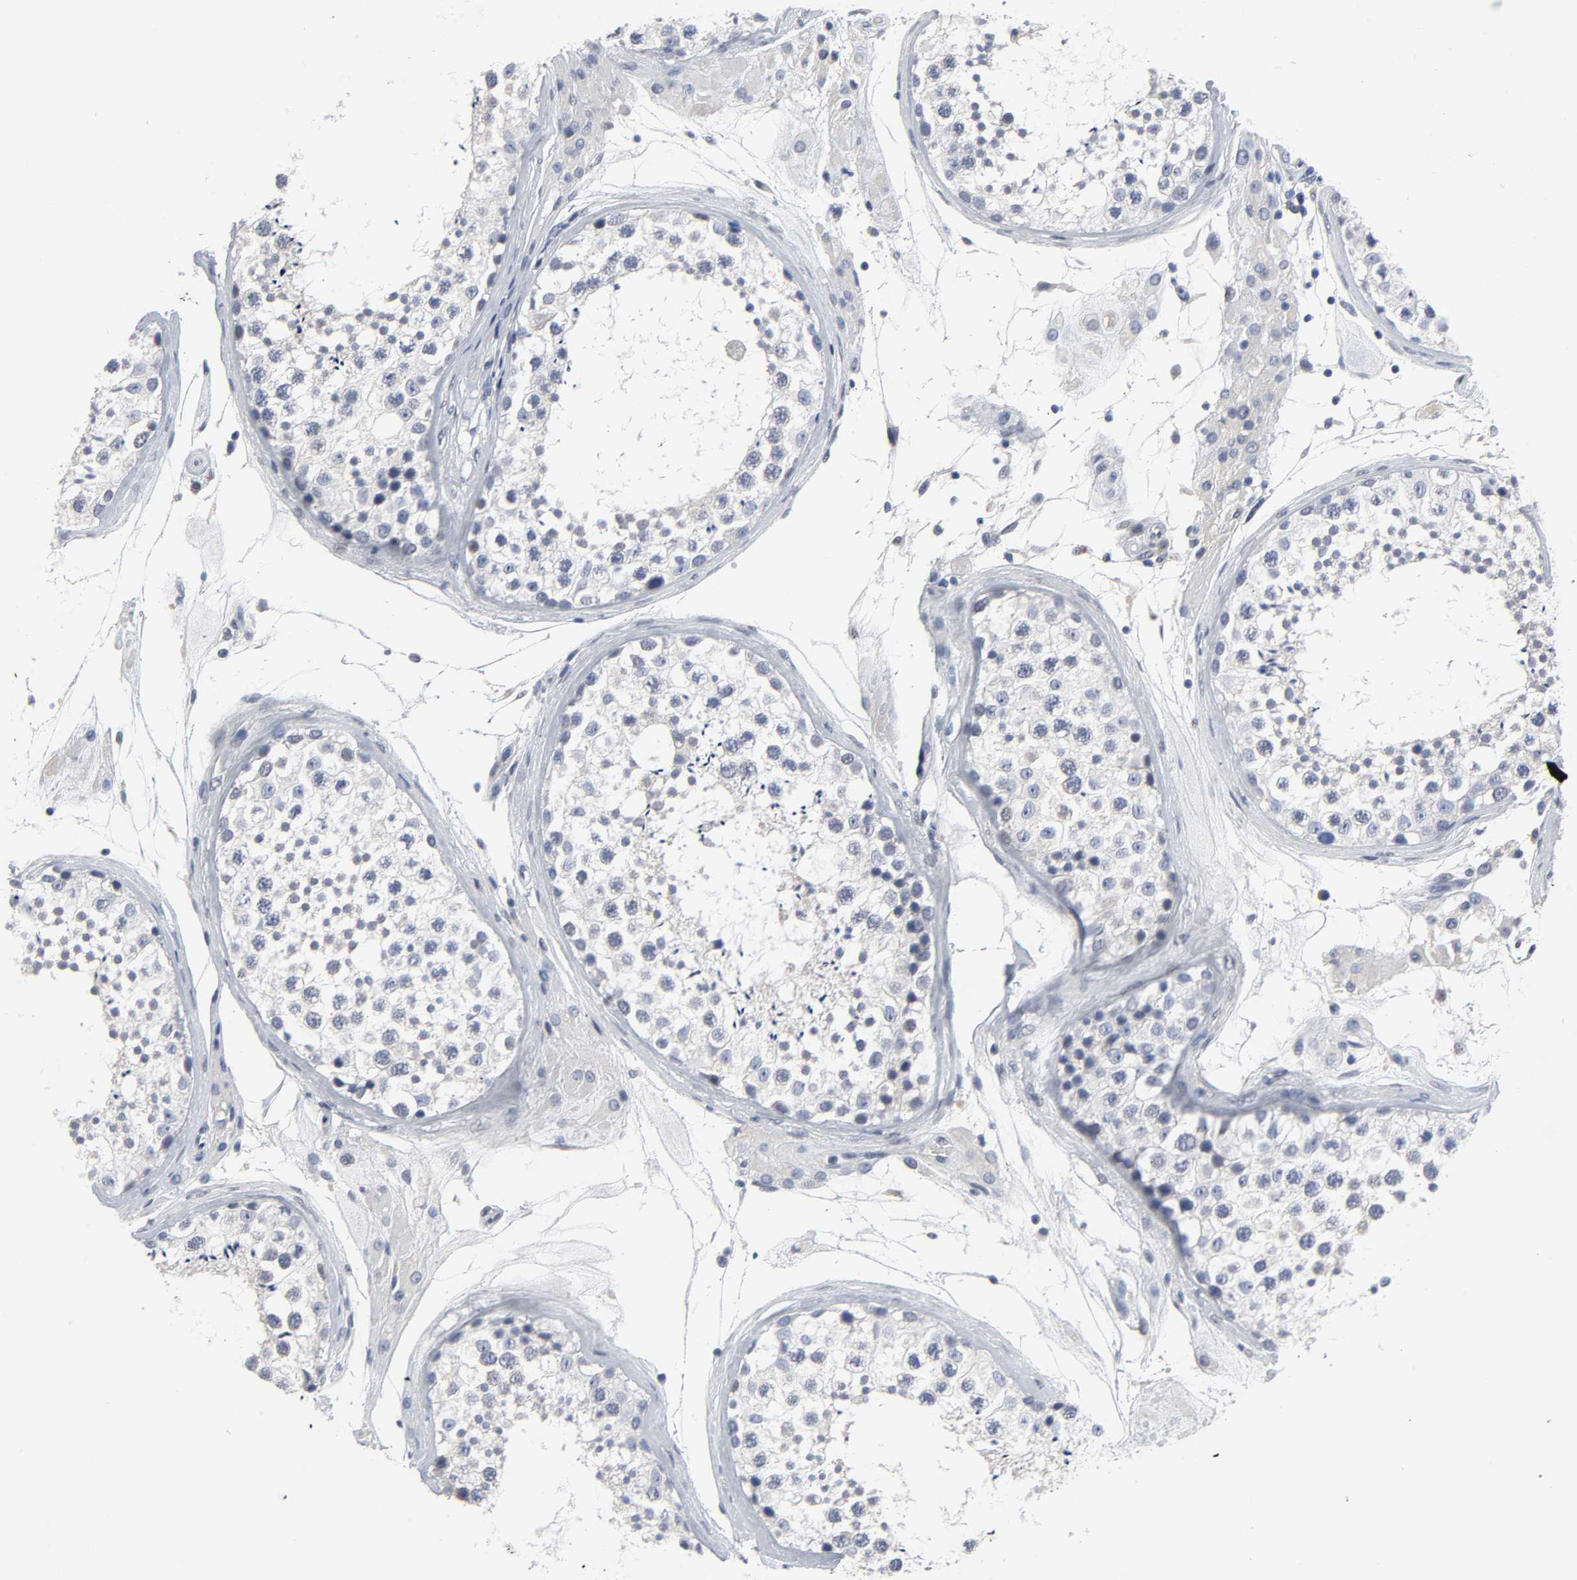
{"staining": {"intensity": "weak", "quantity": "<25%", "location": "cytoplasmic/membranous"}, "tissue": "testis", "cell_type": "Cells in seminiferous ducts", "image_type": "normal", "snomed": [{"axis": "morphology", "description": "Normal tissue, NOS"}, {"axis": "topography", "description": "Testis"}], "caption": "An IHC image of unremarkable testis is shown. There is no staining in cells in seminiferous ducts of testis.", "gene": "SALL2", "patient": {"sex": "male", "age": 46}}